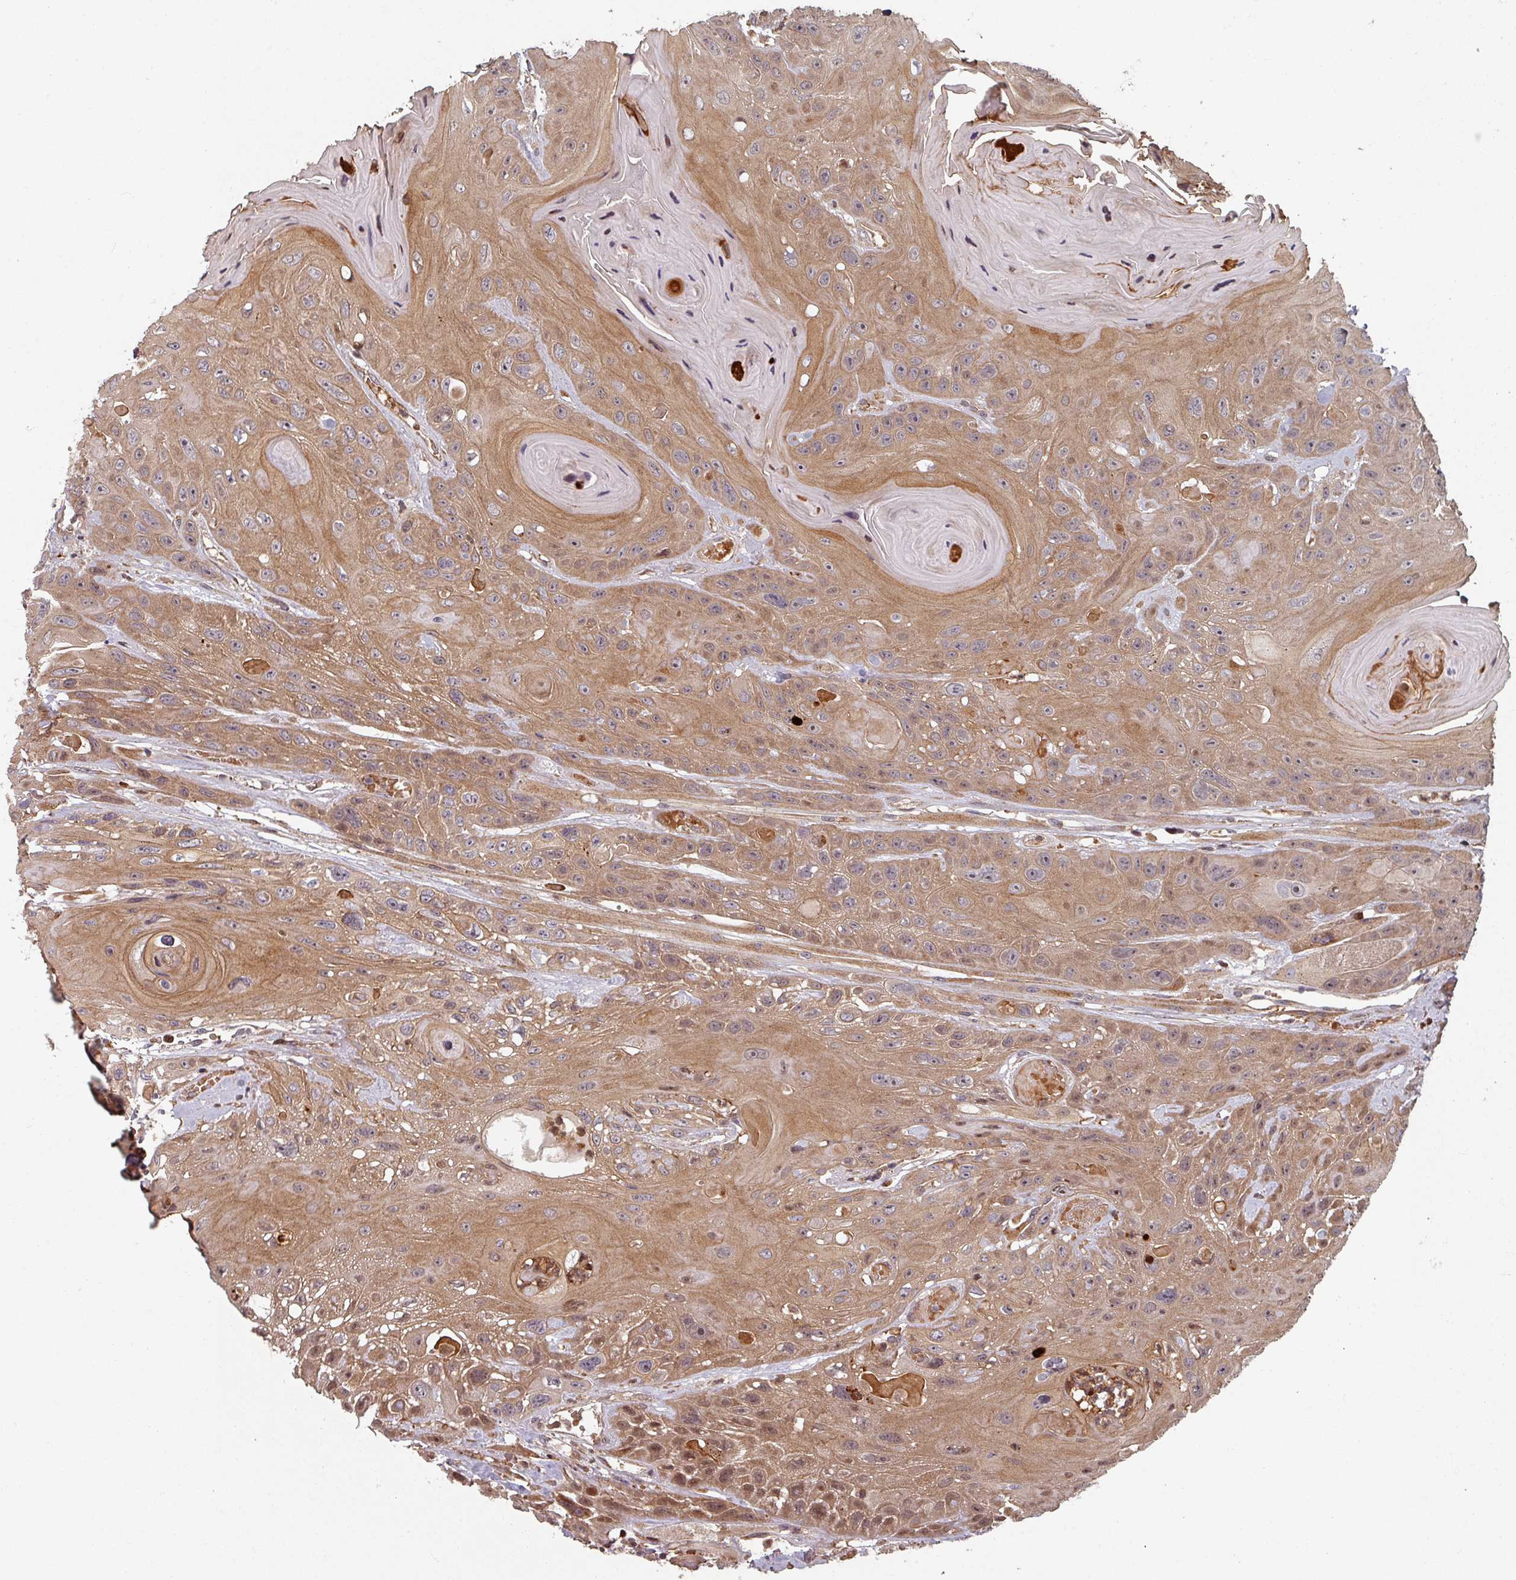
{"staining": {"intensity": "moderate", "quantity": ">75%", "location": "cytoplasmic/membranous"}, "tissue": "head and neck cancer", "cell_type": "Tumor cells", "image_type": "cancer", "snomed": [{"axis": "morphology", "description": "Squamous cell carcinoma, NOS"}, {"axis": "topography", "description": "Head-Neck"}], "caption": "Head and neck squamous cell carcinoma was stained to show a protein in brown. There is medium levels of moderate cytoplasmic/membranous positivity in about >75% of tumor cells. (DAB (3,3'-diaminobenzidine) = brown stain, brightfield microscopy at high magnification).", "gene": "EID1", "patient": {"sex": "female", "age": 59}}